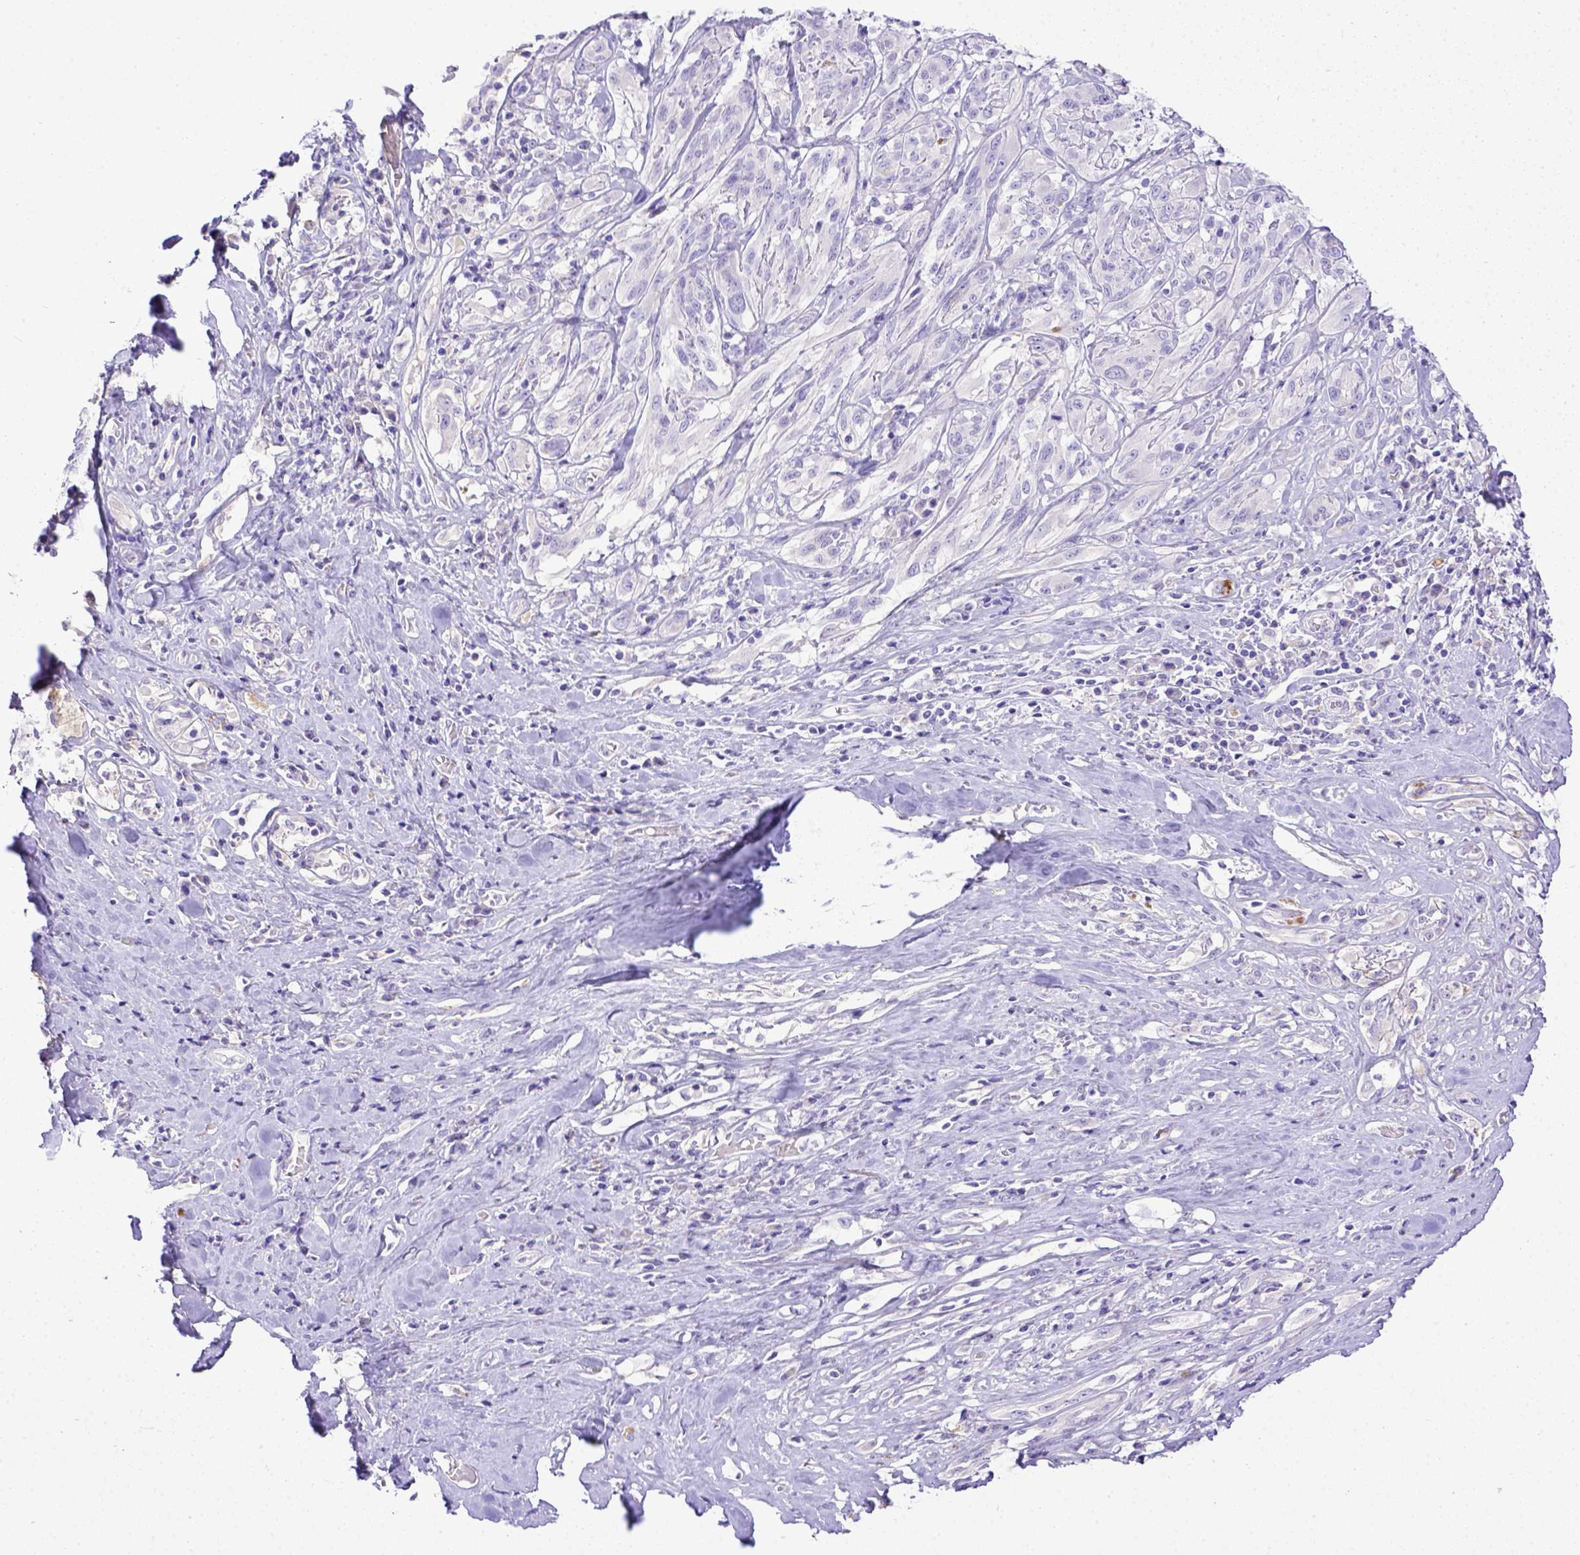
{"staining": {"intensity": "negative", "quantity": "none", "location": "none"}, "tissue": "melanoma", "cell_type": "Tumor cells", "image_type": "cancer", "snomed": [{"axis": "morphology", "description": "Malignant melanoma, NOS"}, {"axis": "topography", "description": "Skin"}], "caption": "This is an immunohistochemistry (IHC) micrograph of malignant melanoma. There is no expression in tumor cells.", "gene": "BTN1A1", "patient": {"sex": "female", "age": 91}}